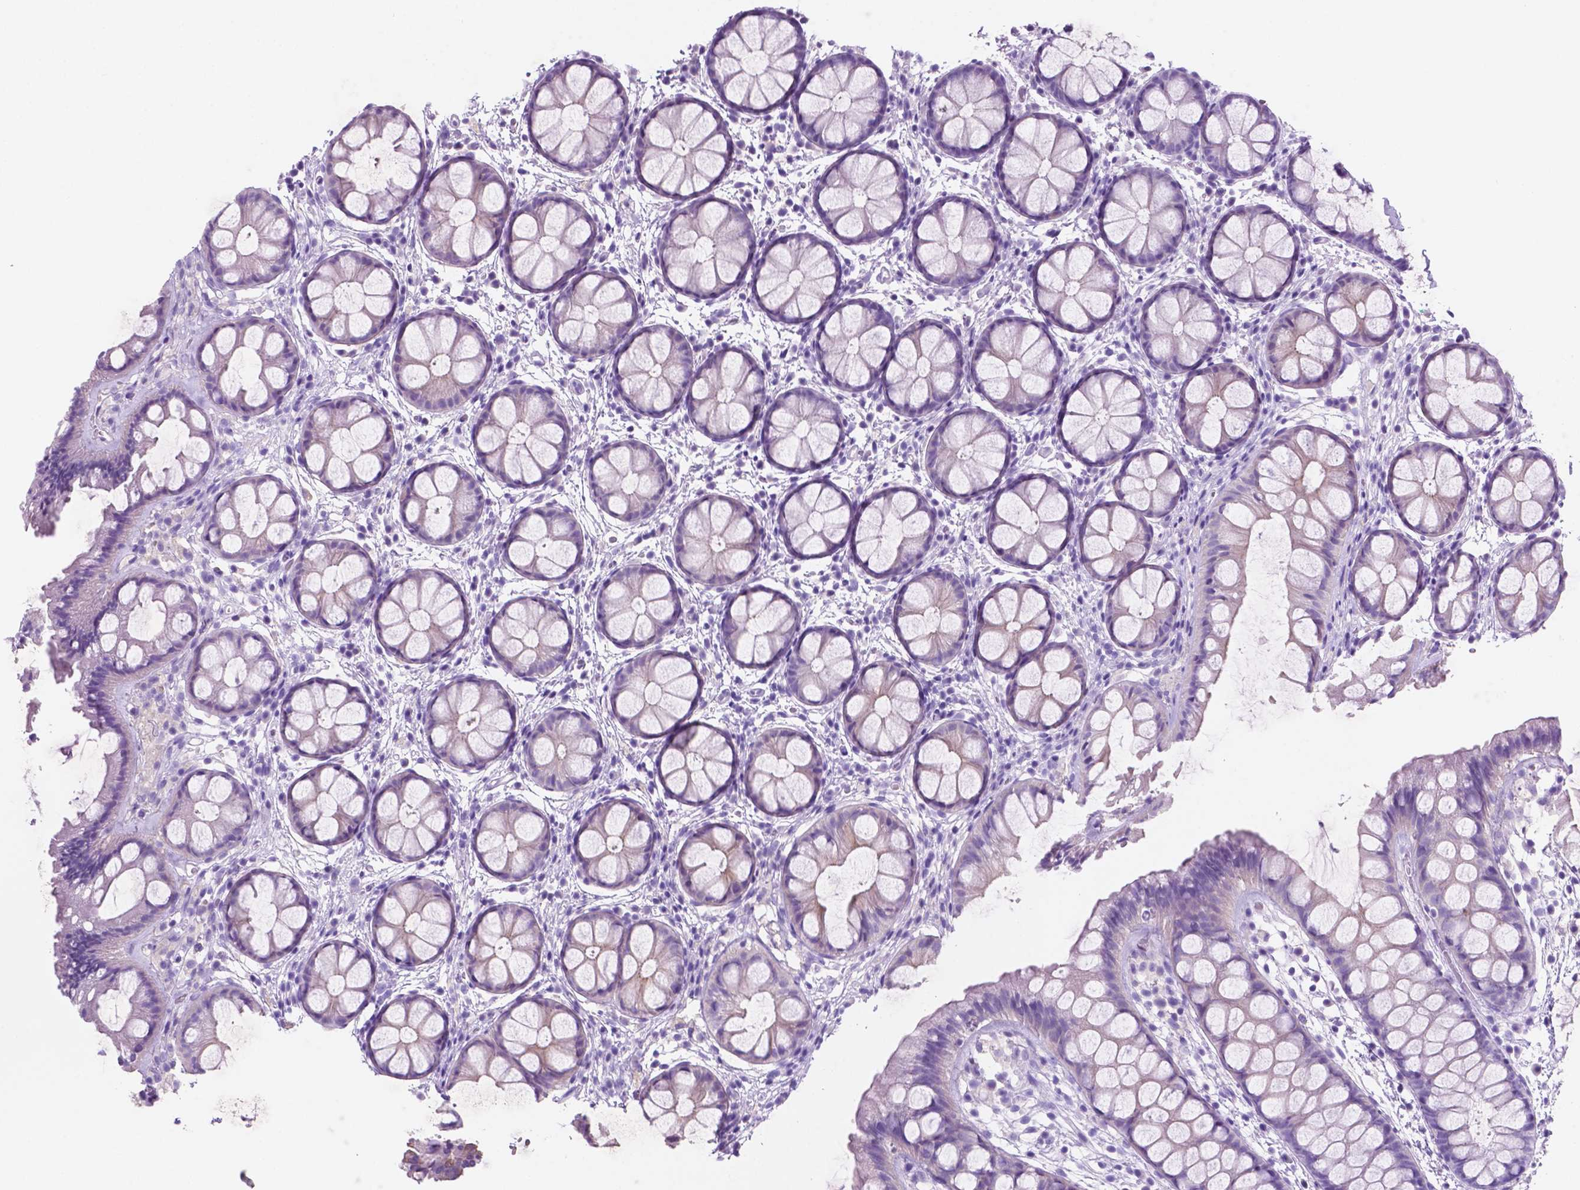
{"staining": {"intensity": "negative", "quantity": "none", "location": "none"}, "tissue": "rectum", "cell_type": "Glandular cells", "image_type": "normal", "snomed": [{"axis": "morphology", "description": "Normal tissue, NOS"}, {"axis": "topography", "description": "Rectum"}], "caption": "Immunohistochemistry micrograph of normal rectum stained for a protein (brown), which demonstrates no expression in glandular cells.", "gene": "POU4F1", "patient": {"sex": "female", "age": 62}}